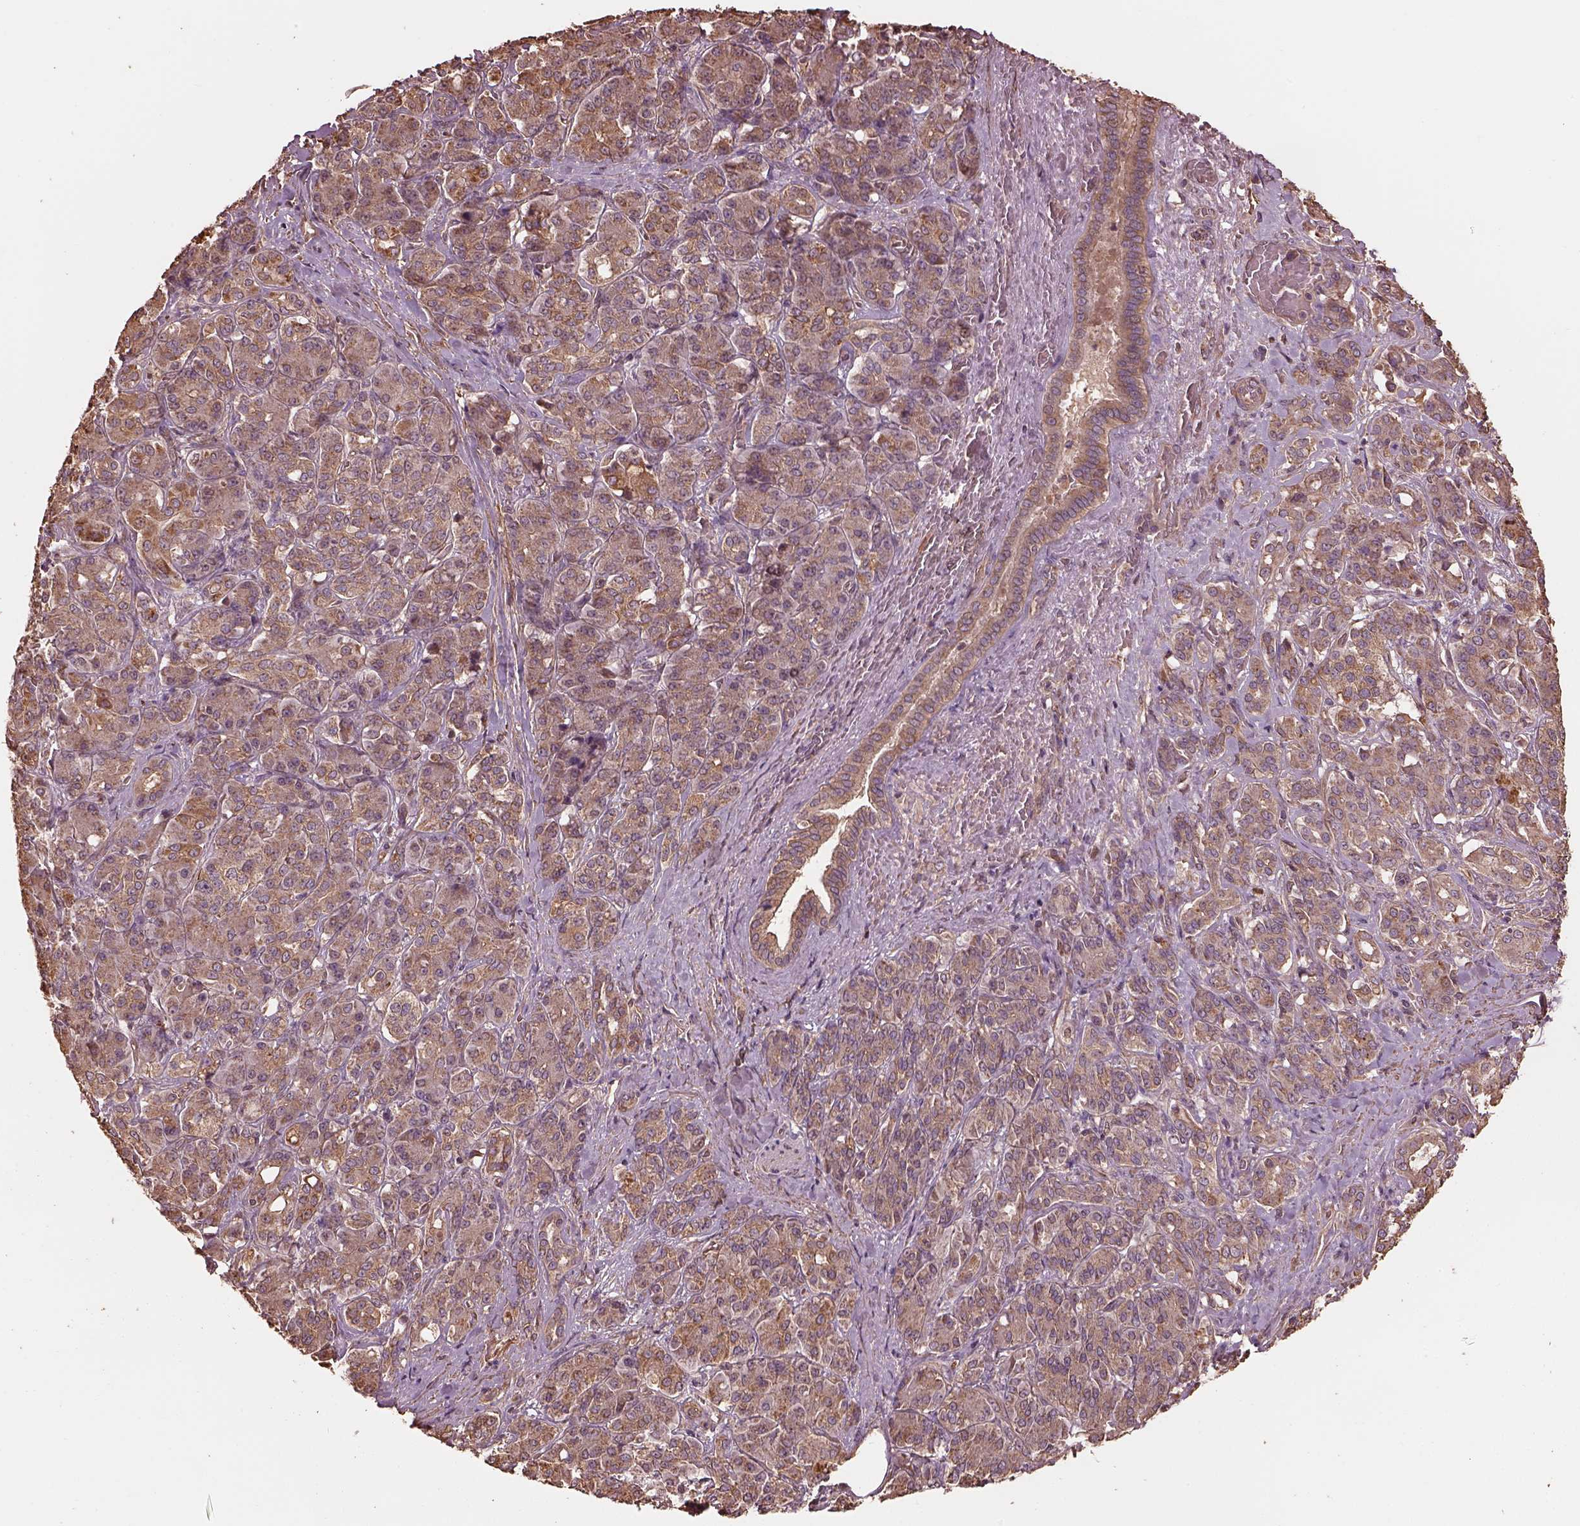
{"staining": {"intensity": "moderate", "quantity": ">75%", "location": "cytoplasmic/membranous"}, "tissue": "pancreatic cancer", "cell_type": "Tumor cells", "image_type": "cancer", "snomed": [{"axis": "morphology", "description": "Normal tissue, NOS"}, {"axis": "morphology", "description": "Inflammation, NOS"}, {"axis": "morphology", "description": "Adenocarcinoma, NOS"}, {"axis": "topography", "description": "Pancreas"}], "caption": "Pancreatic cancer (adenocarcinoma) was stained to show a protein in brown. There is medium levels of moderate cytoplasmic/membranous expression in approximately >75% of tumor cells.", "gene": "METTL4", "patient": {"sex": "male", "age": 57}}